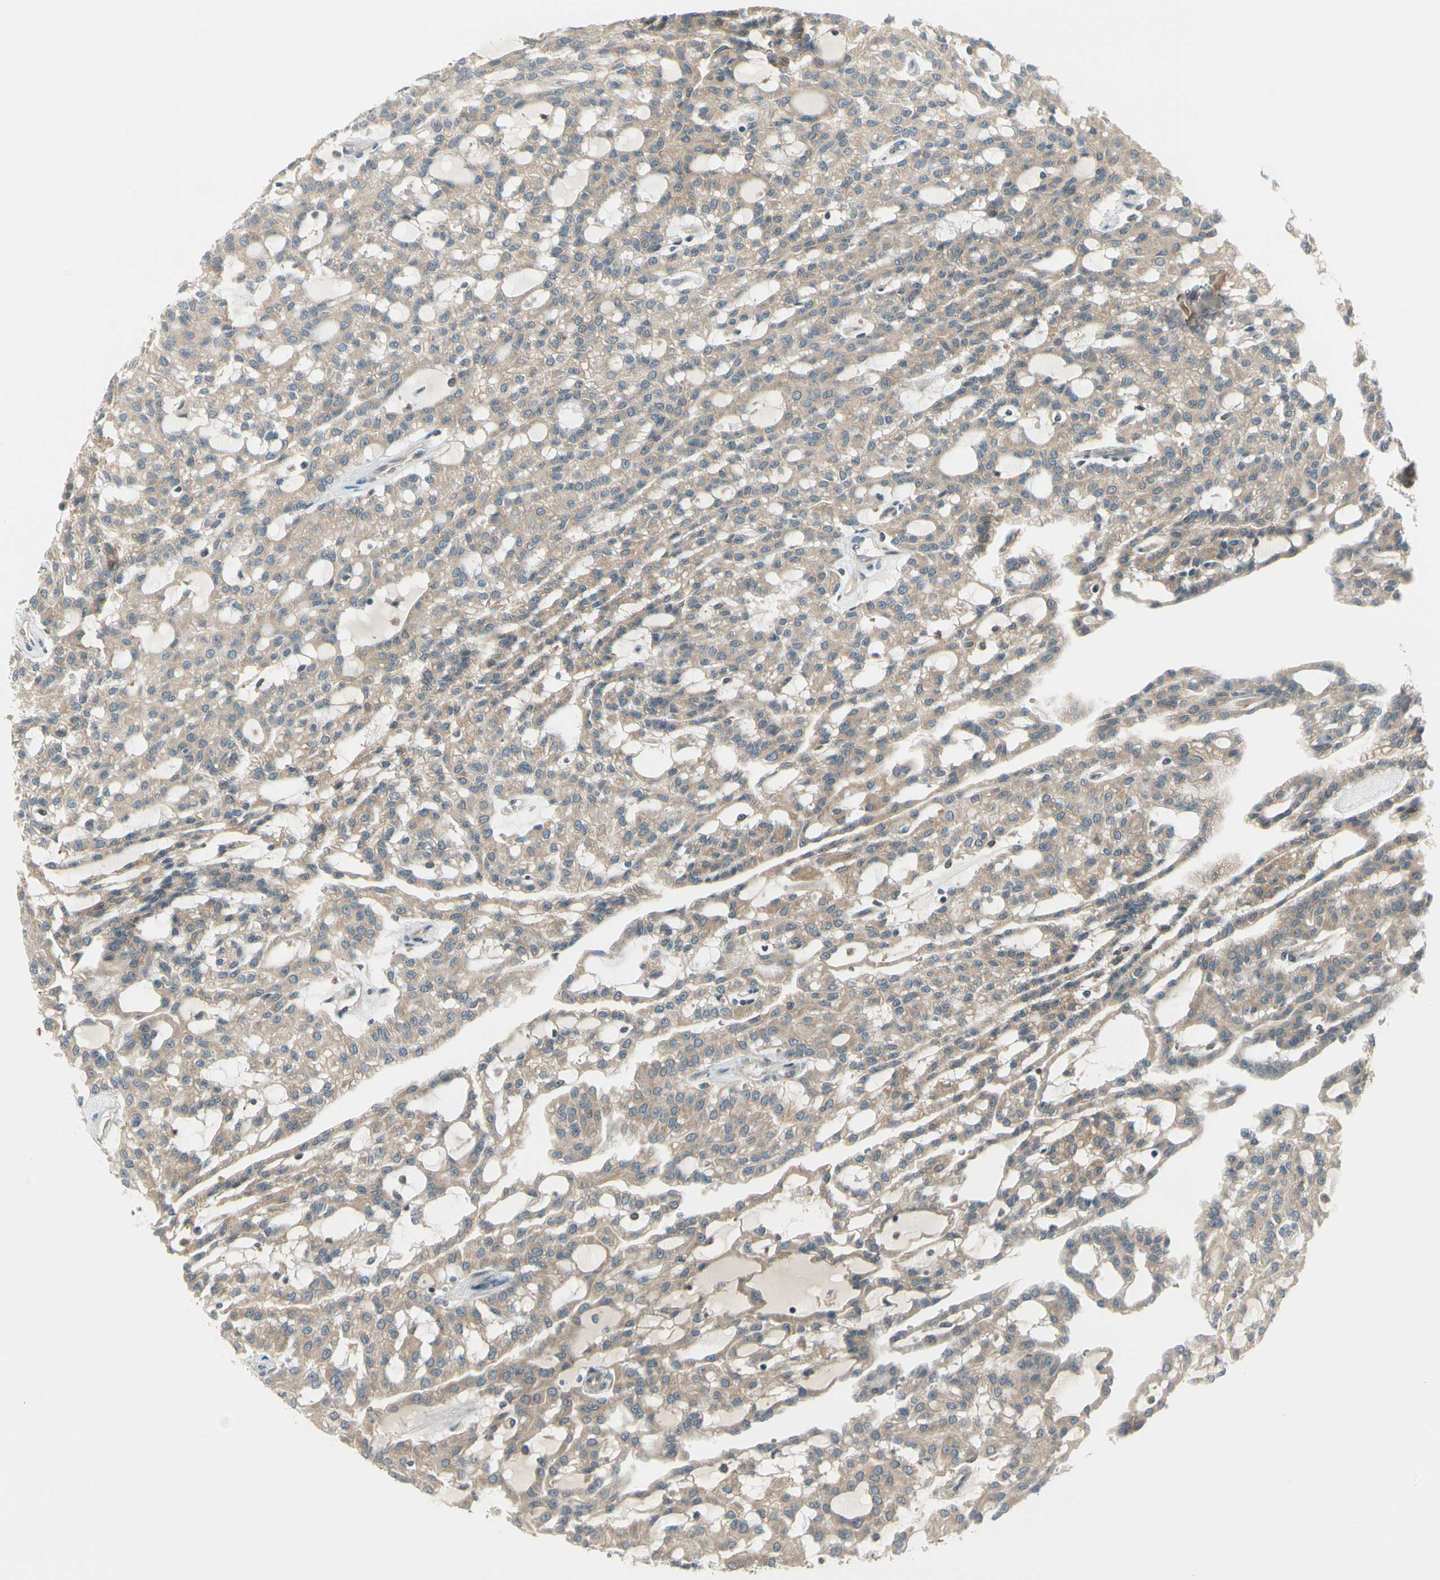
{"staining": {"intensity": "weak", "quantity": ">75%", "location": "cytoplasmic/membranous"}, "tissue": "renal cancer", "cell_type": "Tumor cells", "image_type": "cancer", "snomed": [{"axis": "morphology", "description": "Adenocarcinoma, NOS"}, {"axis": "topography", "description": "Kidney"}], "caption": "Tumor cells display low levels of weak cytoplasmic/membranous expression in about >75% of cells in human renal cancer (adenocarcinoma). (brown staining indicates protein expression, while blue staining denotes nuclei).", "gene": "BNIP1", "patient": {"sex": "male", "age": 63}}